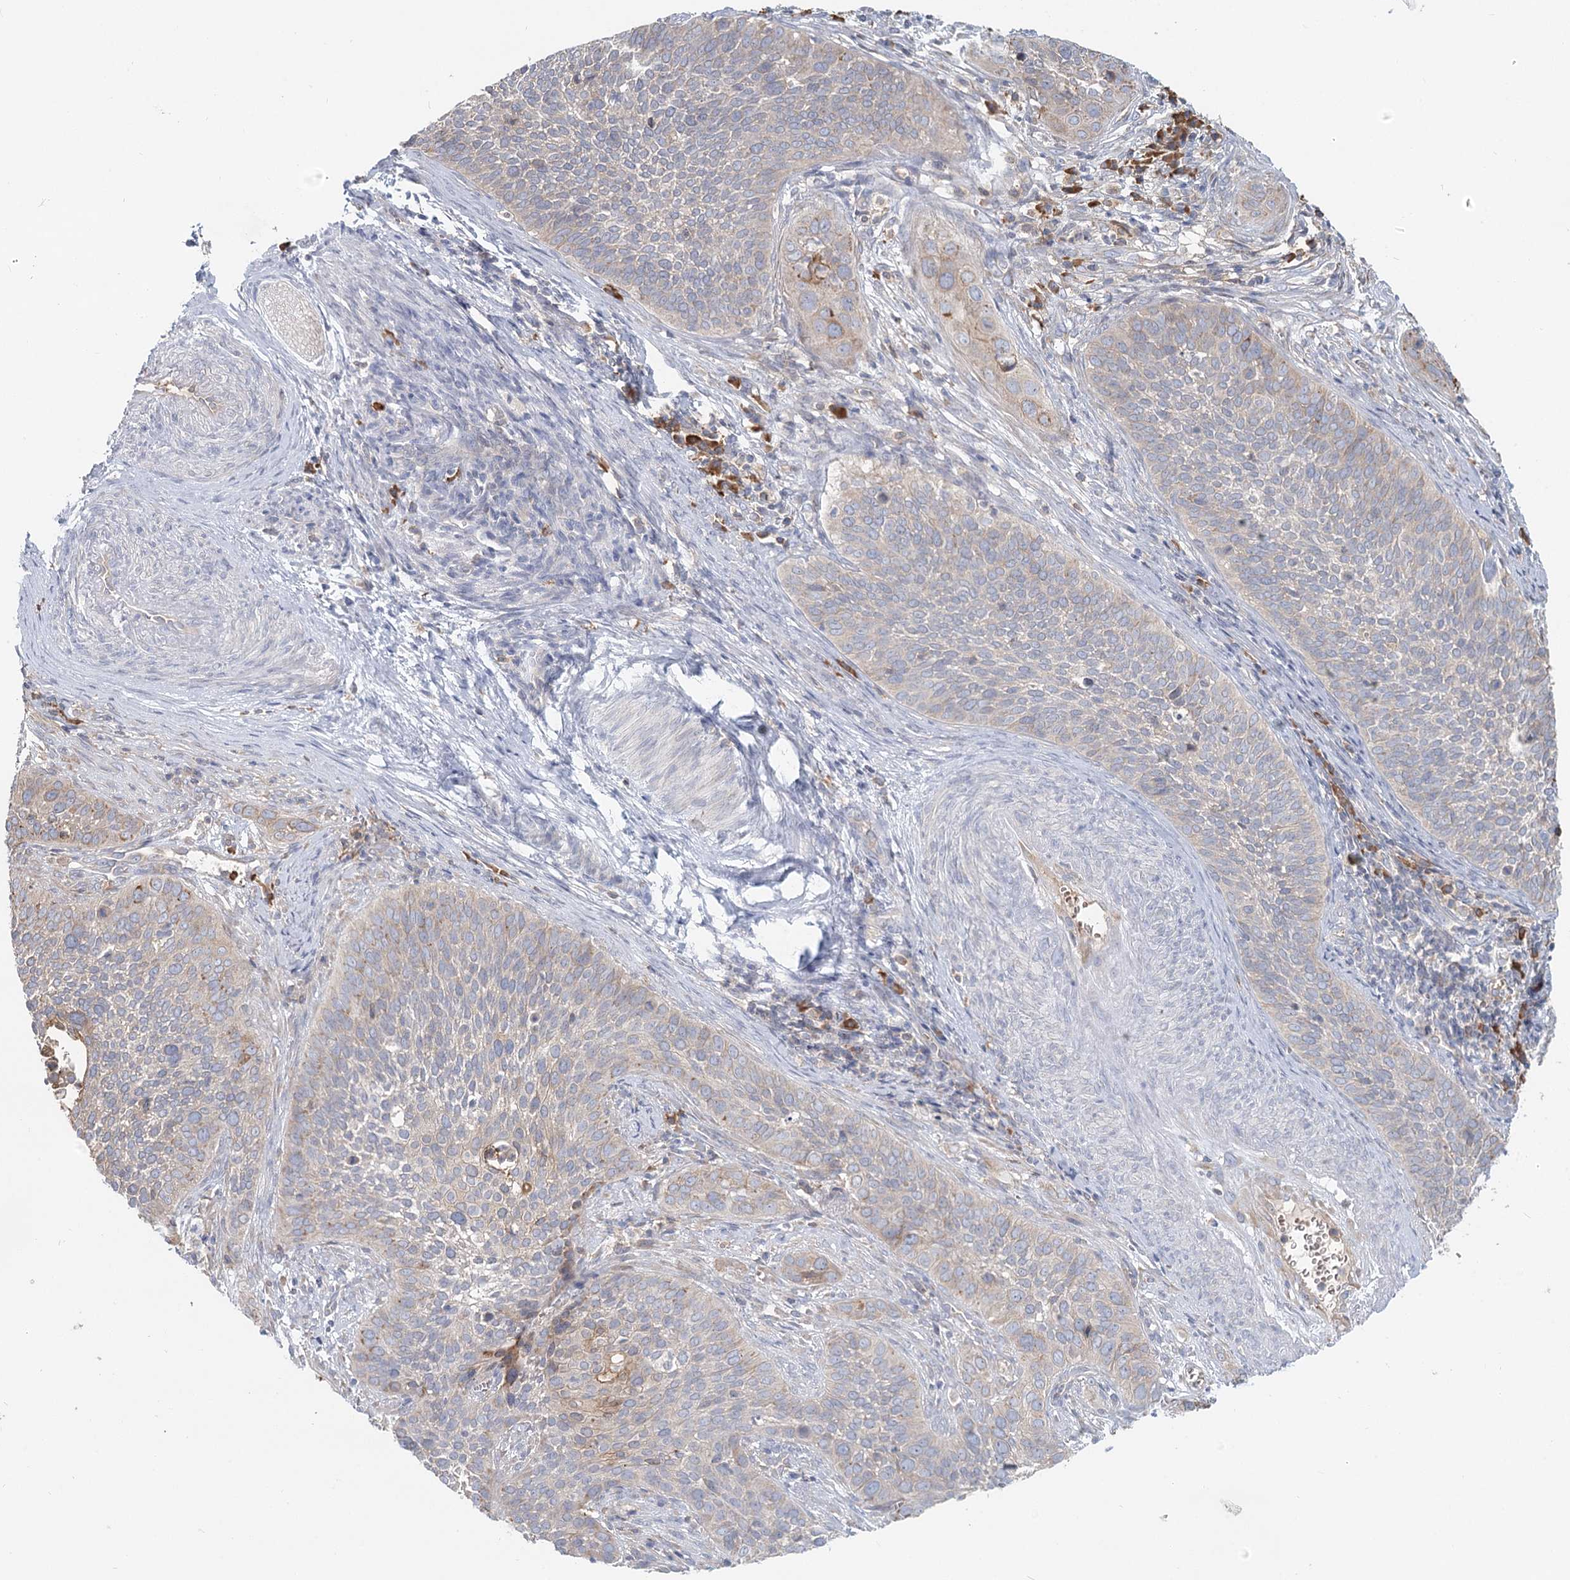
{"staining": {"intensity": "moderate", "quantity": "<25%", "location": "cytoplasmic/membranous"}, "tissue": "cervical cancer", "cell_type": "Tumor cells", "image_type": "cancer", "snomed": [{"axis": "morphology", "description": "Squamous cell carcinoma, NOS"}, {"axis": "topography", "description": "Cervix"}], "caption": "Moderate cytoplasmic/membranous expression for a protein is appreciated in approximately <25% of tumor cells of cervical squamous cell carcinoma using IHC.", "gene": "ANKRD16", "patient": {"sex": "female", "age": 34}}